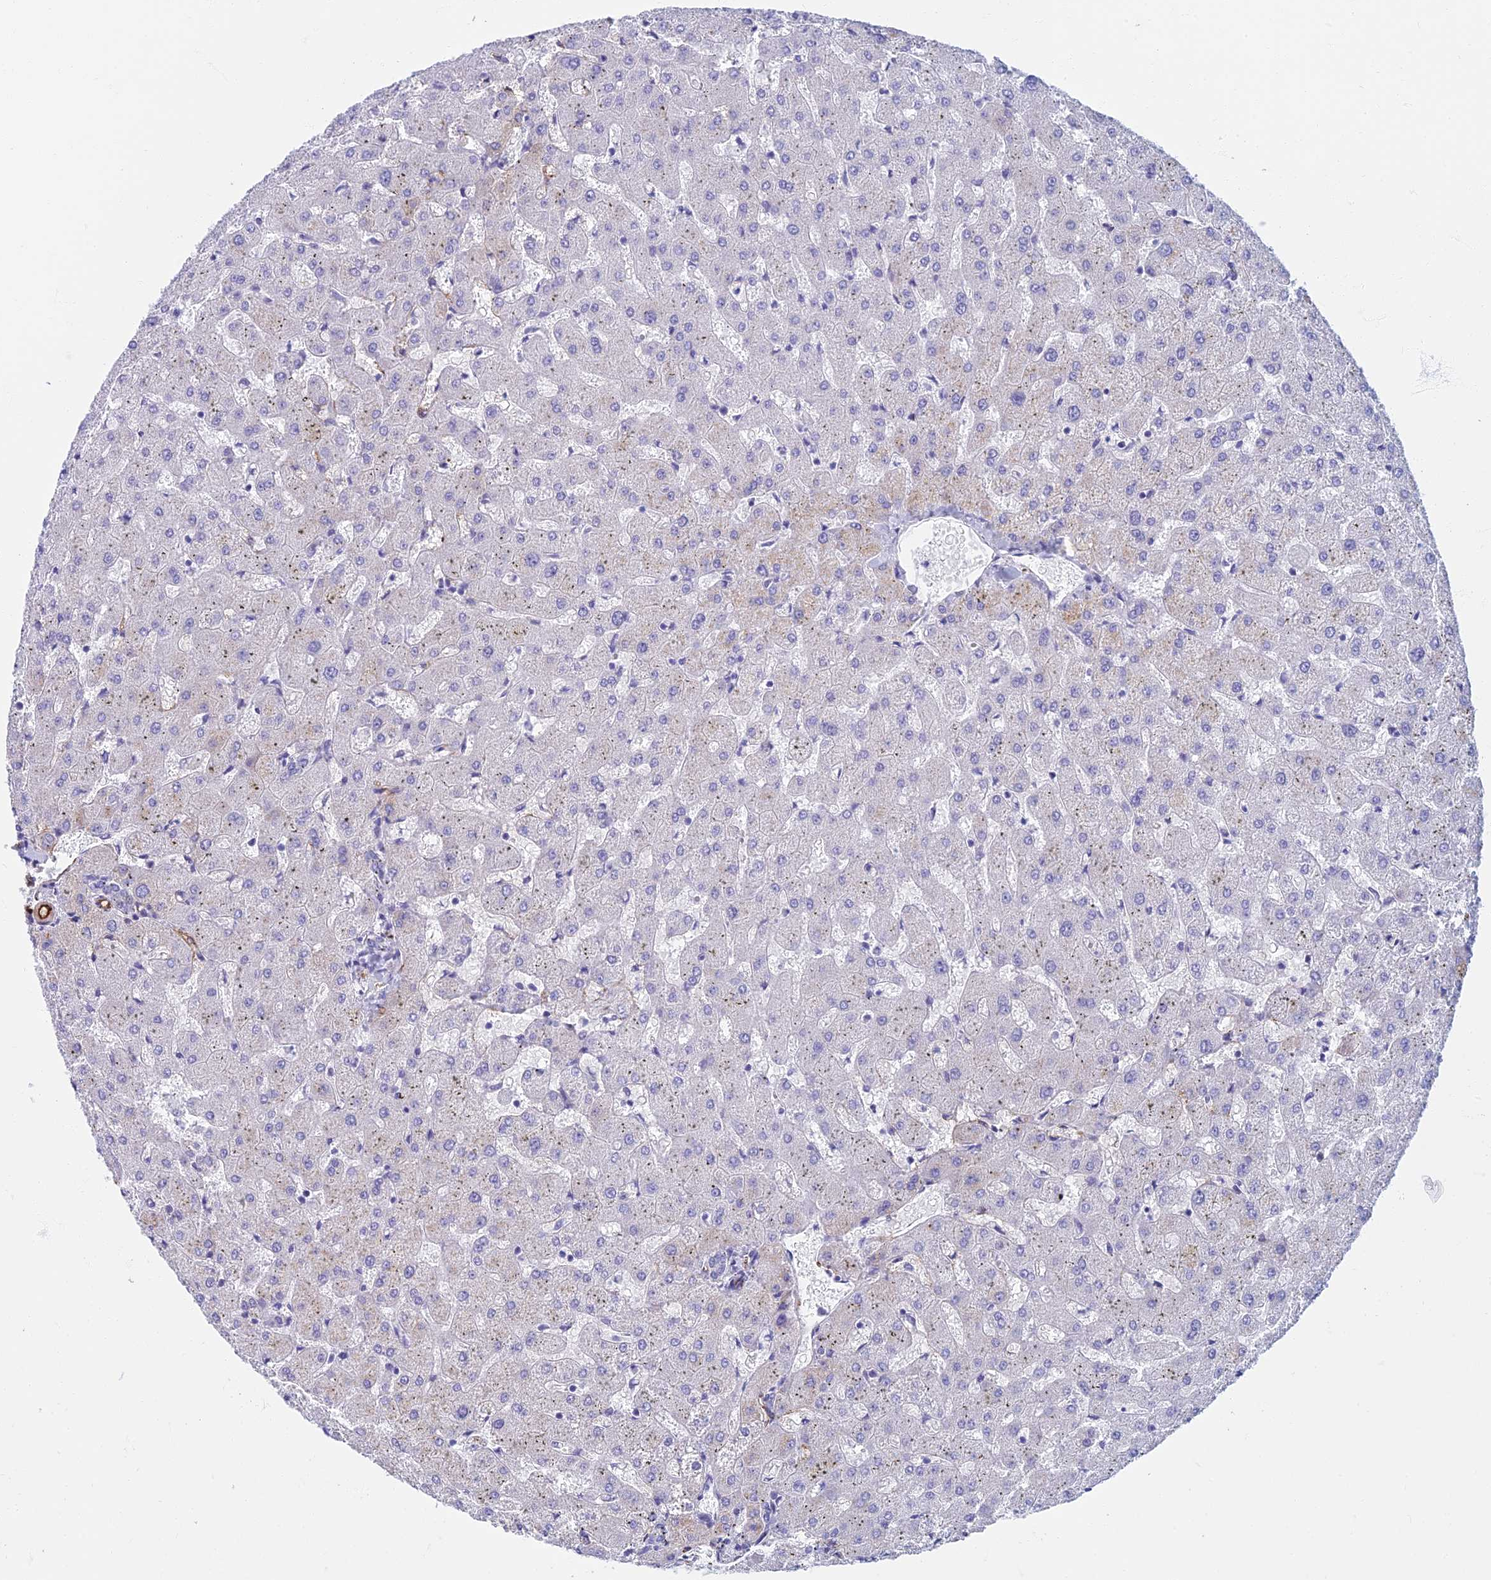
{"staining": {"intensity": "negative", "quantity": "none", "location": "none"}, "tissue": "liver", "cell_type": "Cholangiocytes", "image_type": "normal", "snomed": [{"axis": "morphology", "description": "Normal tissue, NOS"}, {"axis": "topography", "description": "Liver"}], "caption": "IHC image of normal liver stained for a protein (brown), which displays no expression in cholangiocytes.", "gene": "ETFRF1", "patient": {"sex": "female", "age": 63}}